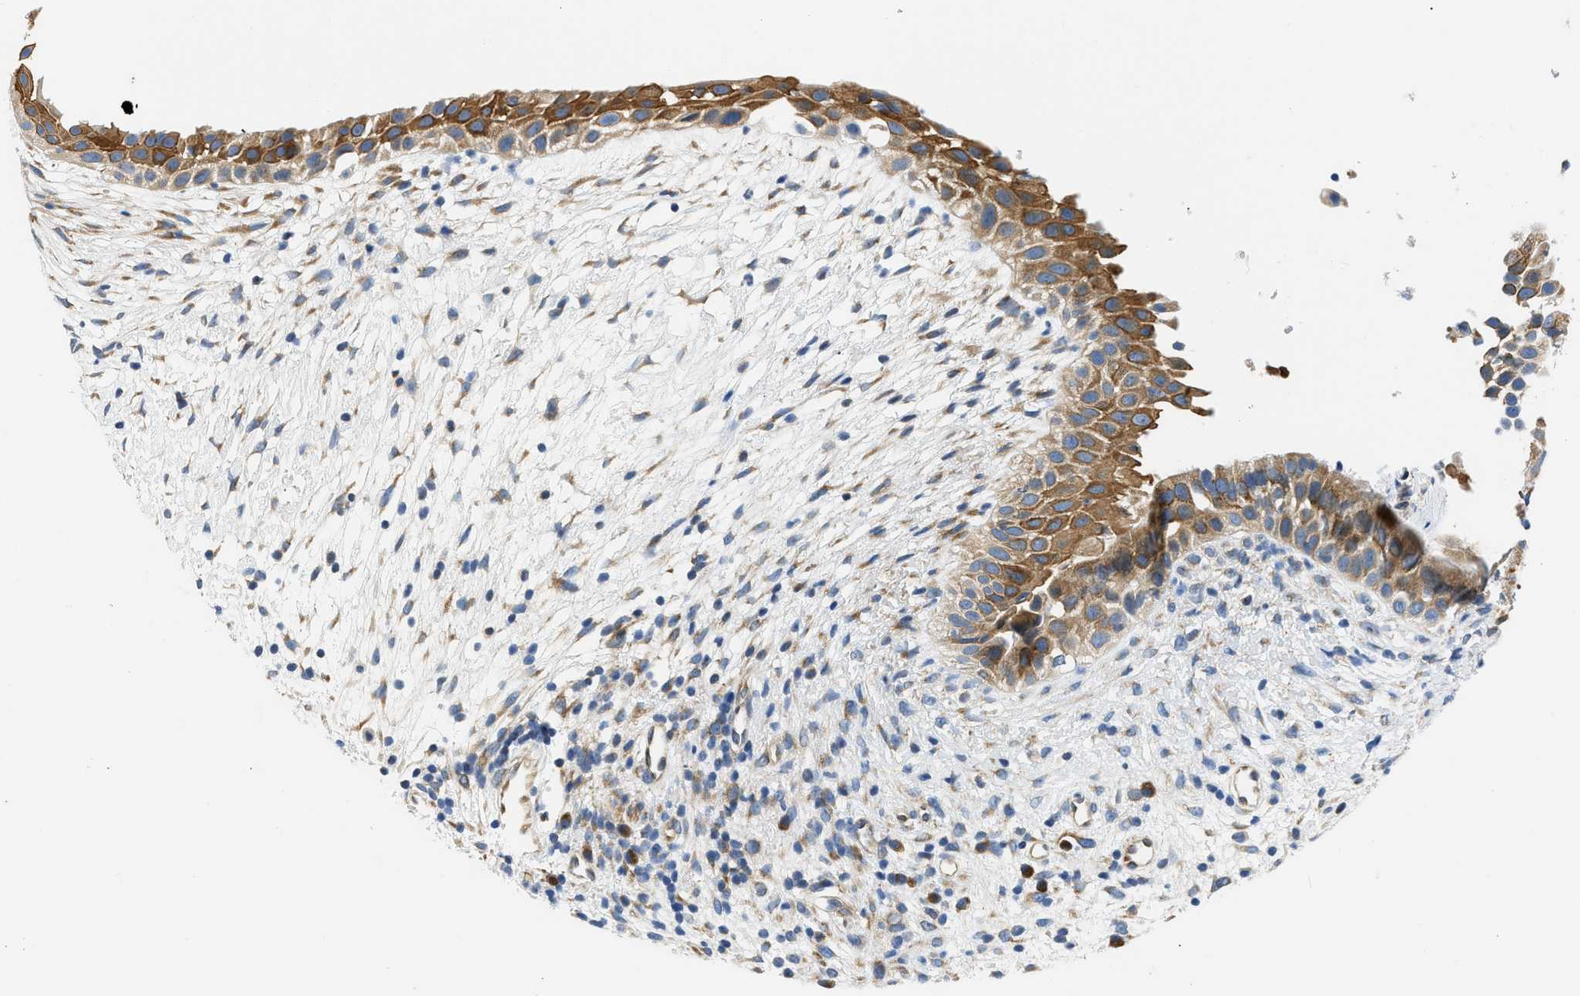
{"staining": {"intensity": "moderate", "quantity": ">75%", "location": "cytoplasmic/membranous"}, "tissue": "nasopharynx", "cell_type": "Respiratory epithelial cells", "image_type": "normal", "snomed": [{"axis": "morphology", "description": "Normal tissue, NOS"}, {"axis": "topography", "description": "Nasopharynx"}], "caption": "Respiratory epithelial cells show medium levels of moderate cytoplasmic/membranous expression in approximately >75% of cells in benign nasopharynx.", "gene": "CAMKK2", "patient": {"sex": "male", "age": 22}}